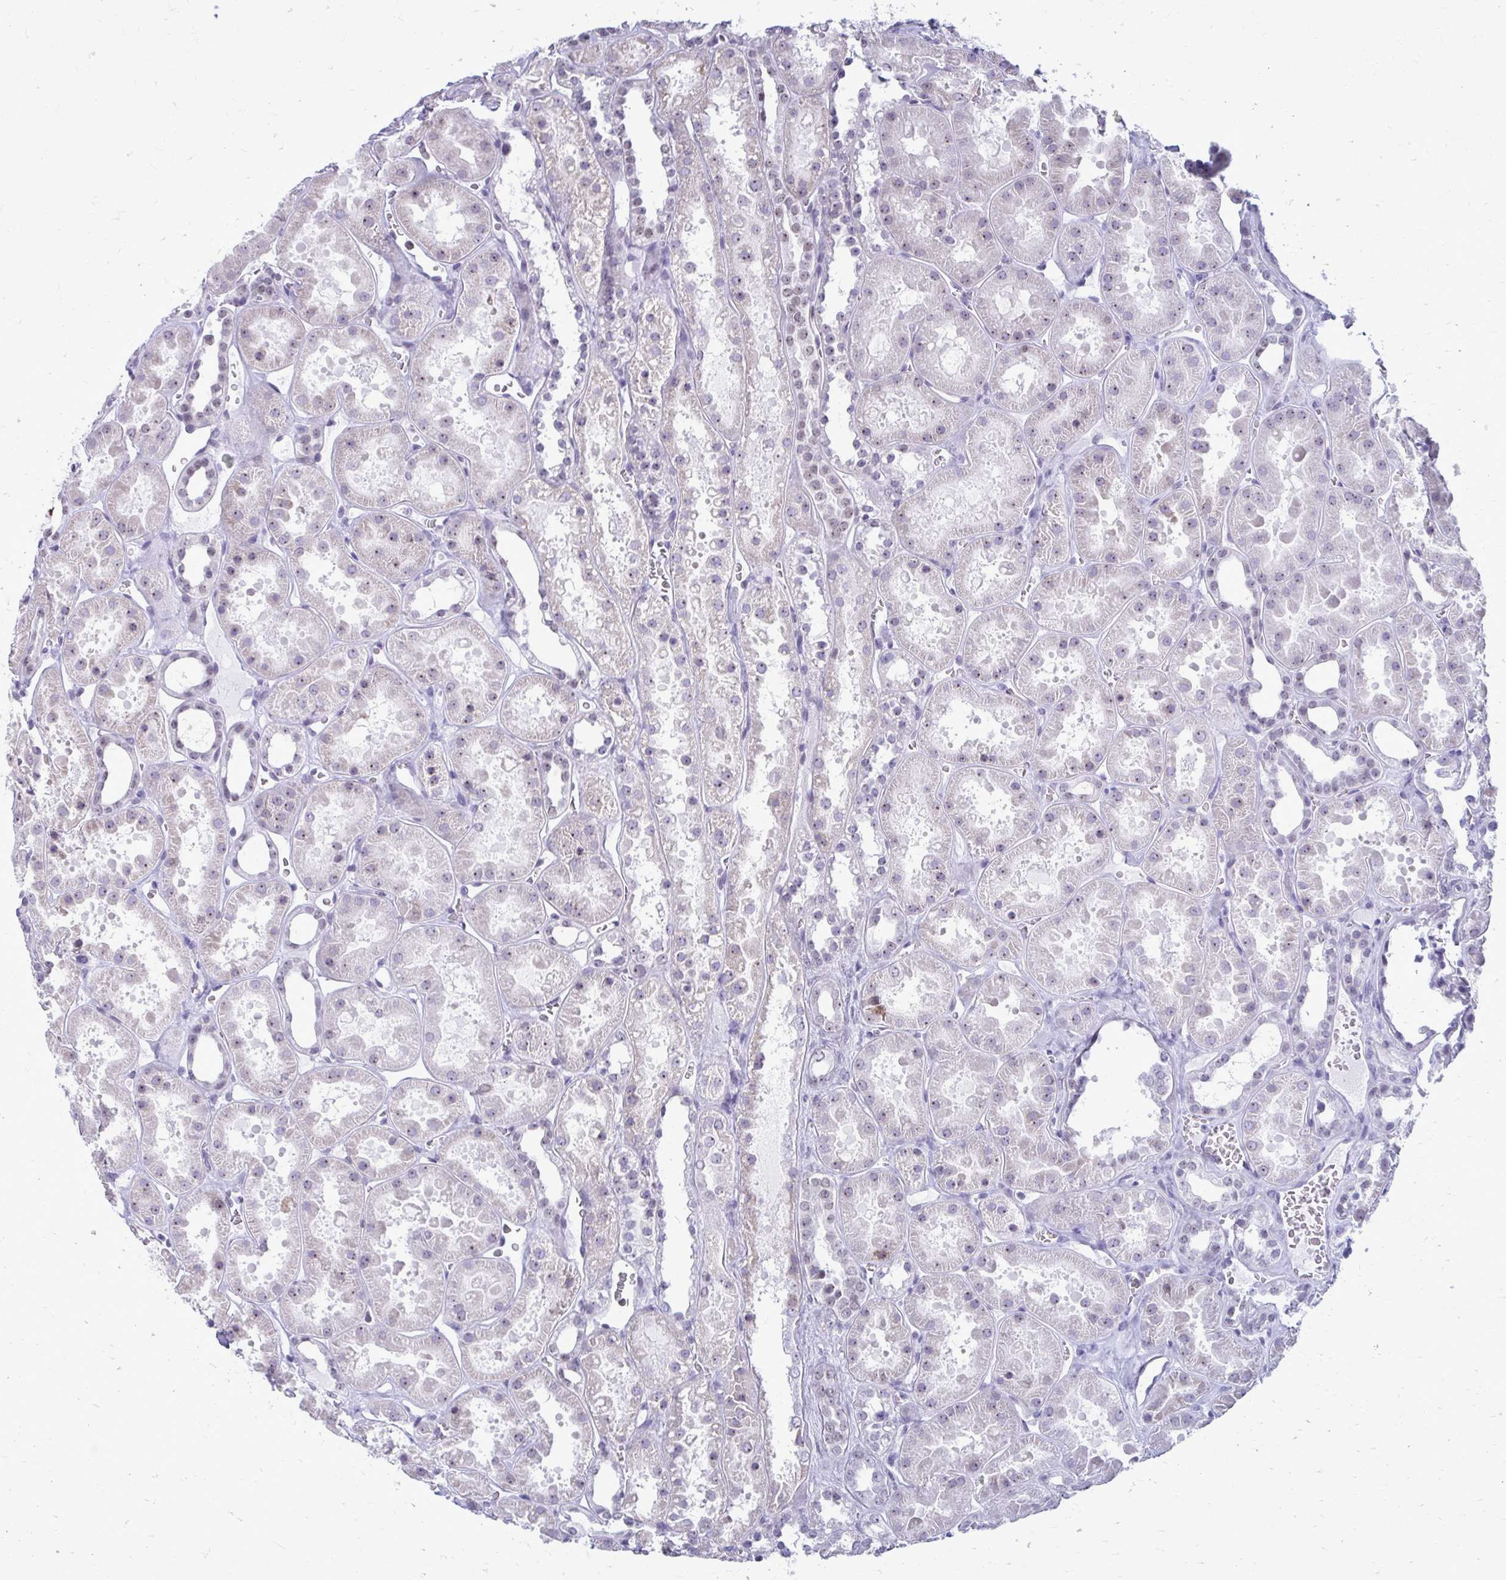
{"staining": {"intensity": "negative", "quantity": "none", "location": "none"}, "tissue": "kidney", "cell_type": "Cells in glomeruli", "image_type": "normal", "snomed": [{"axis": "morphology", "description": "Normal tissue, NOS"}, {"axis": "topography", "description": "Kidney"}], "caption": "Immunohistochemistry (IHC) of normal kidney demonstrates no staining in cells in glomeruli.", "gene": "PROSER1", "patient": {"sex": "female", "age": 41}}